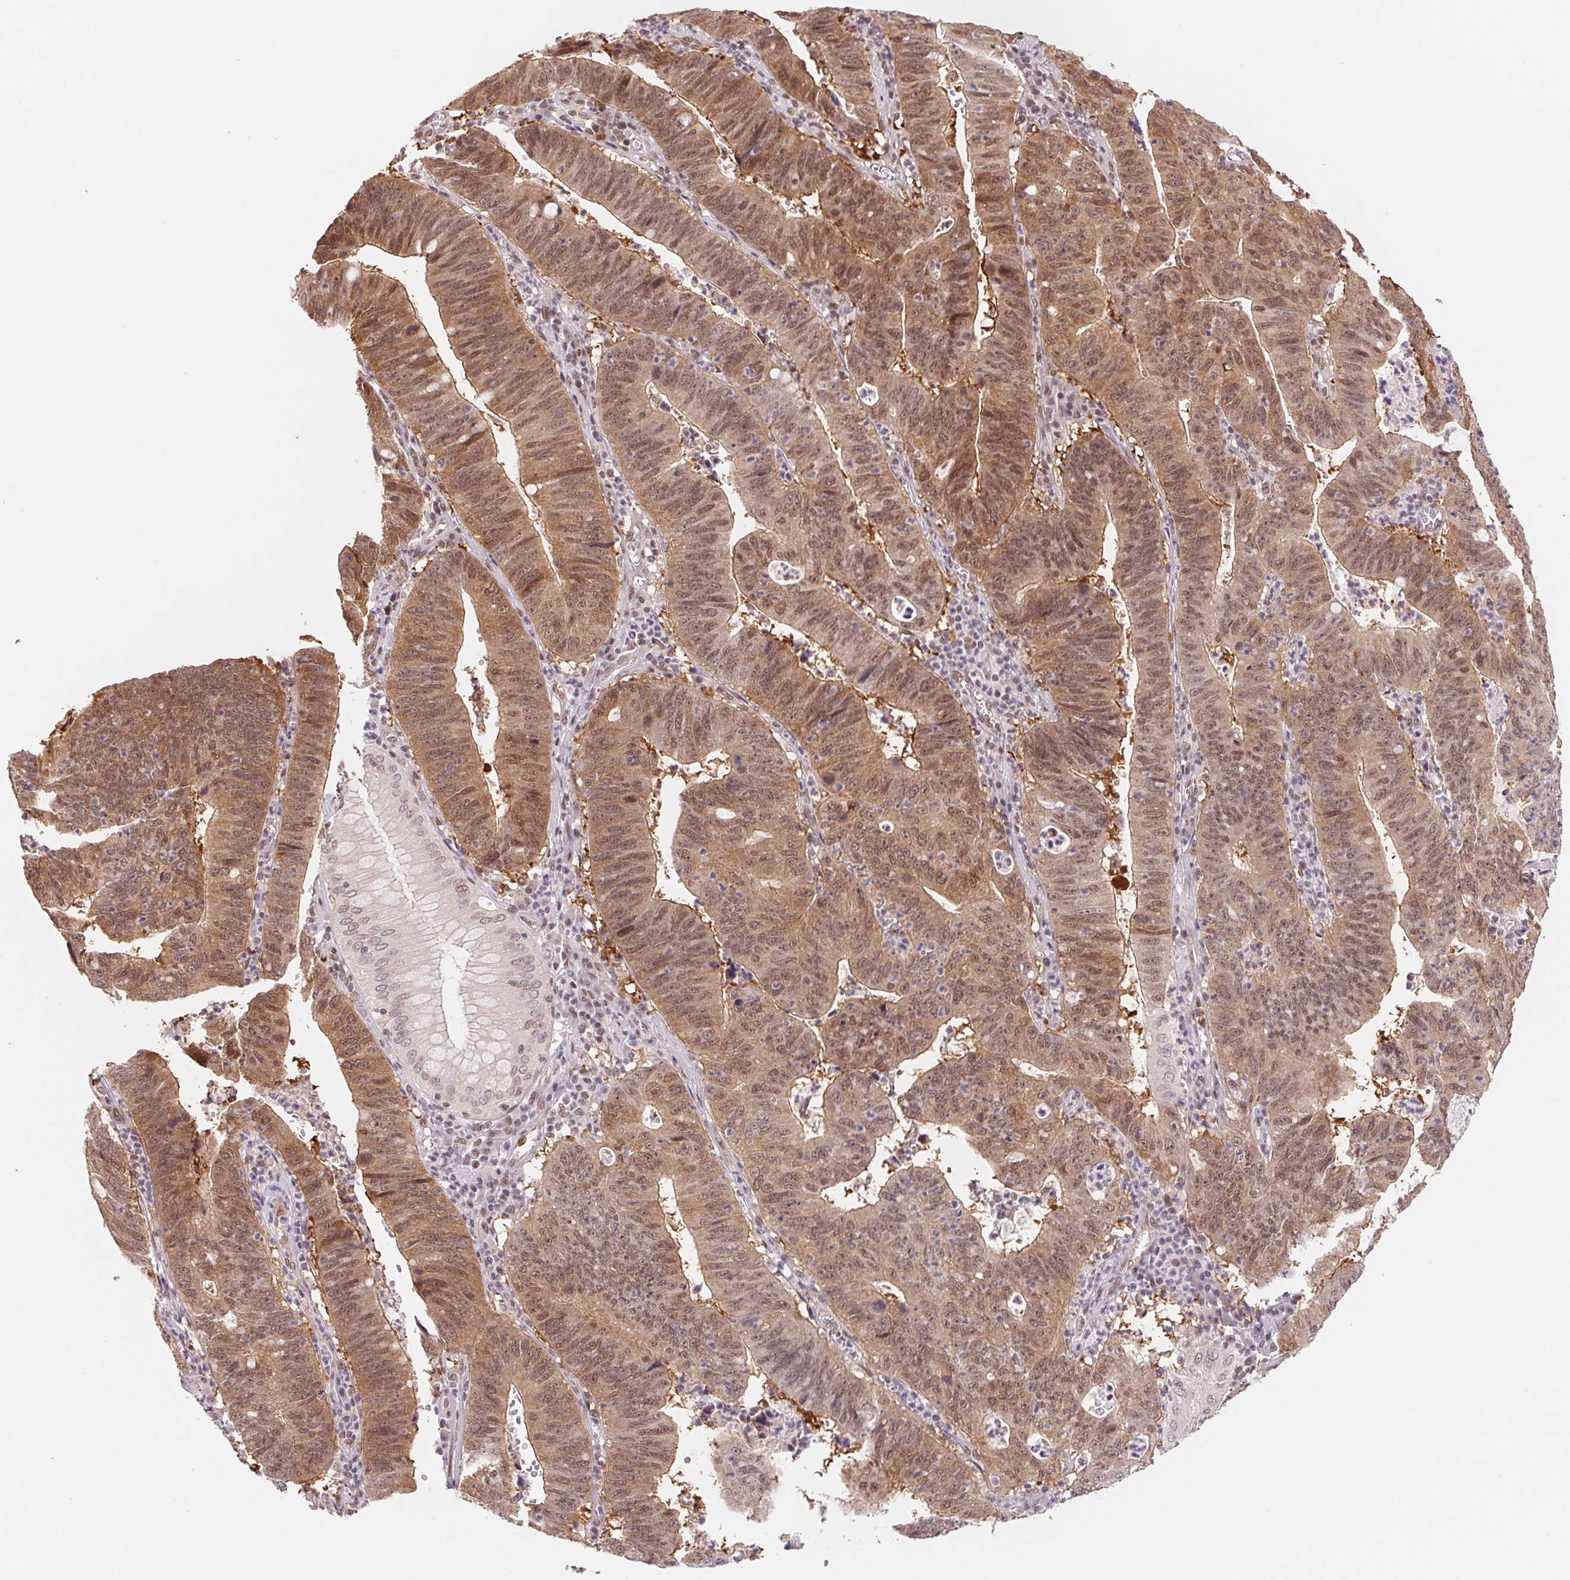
{"staining": {"intensity": "moderate", "quantity": ">75%", "location": "cytoplasmic/membranous,nuclear"}, "tissue": "stomach cancer", "cell_type": "Tumor cells", "image_type": "cancer", "snomed": [{"axis": "morphology", "description": "Adenocarcinoma, NOS"}, {"axis": "topography", "description": "Stomach"}], "caption": "The image reveals immunohistochemical staining of adenocarcinoma (stomach). There is moderate cytoplasmic/membranous and nuclear expression is appreciated in about >75% of tumor cells.", "gene": "DNAJB6", "patient": {"sex": "male", "age": 59}}